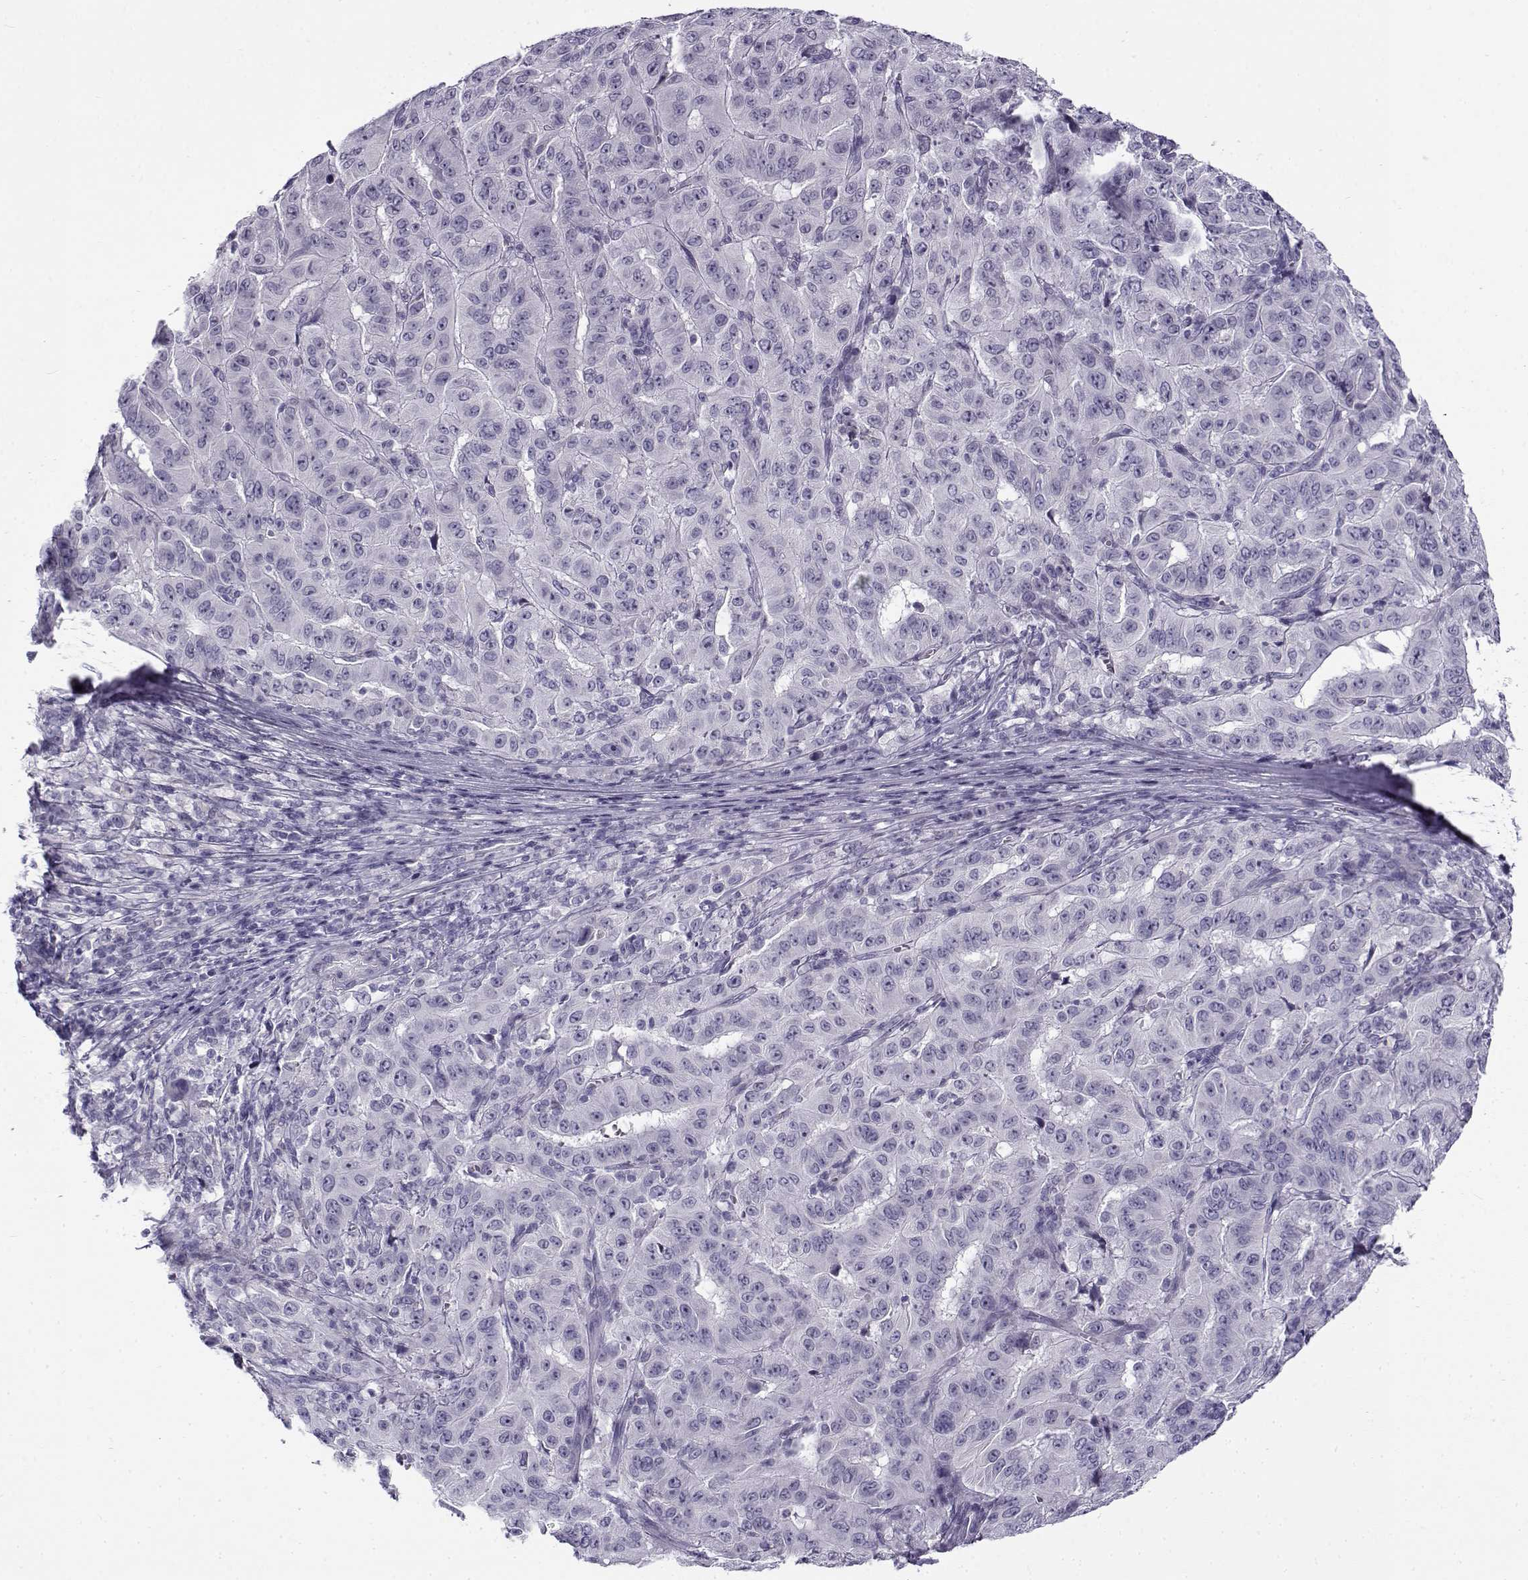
{"staining": {"intensity": "negative", "quantity": "none", "location": "none"}, "tissue": "pancreatic cancer", "cell_type": "Tumor cells", "image_type": "cancer", "snomed": [{"axis": "morphology", "description": "Adenocarcinoma, NOS"}, {"axis": "topography", "description": "Pancreas"}], "caption": "Immunohistochemistry (IHC) of pancreatic adenocarcinoma reveals no staining in tumor cells.", "gene": "GTSF1L", "patient": {"sex": "male", "age": 63}}